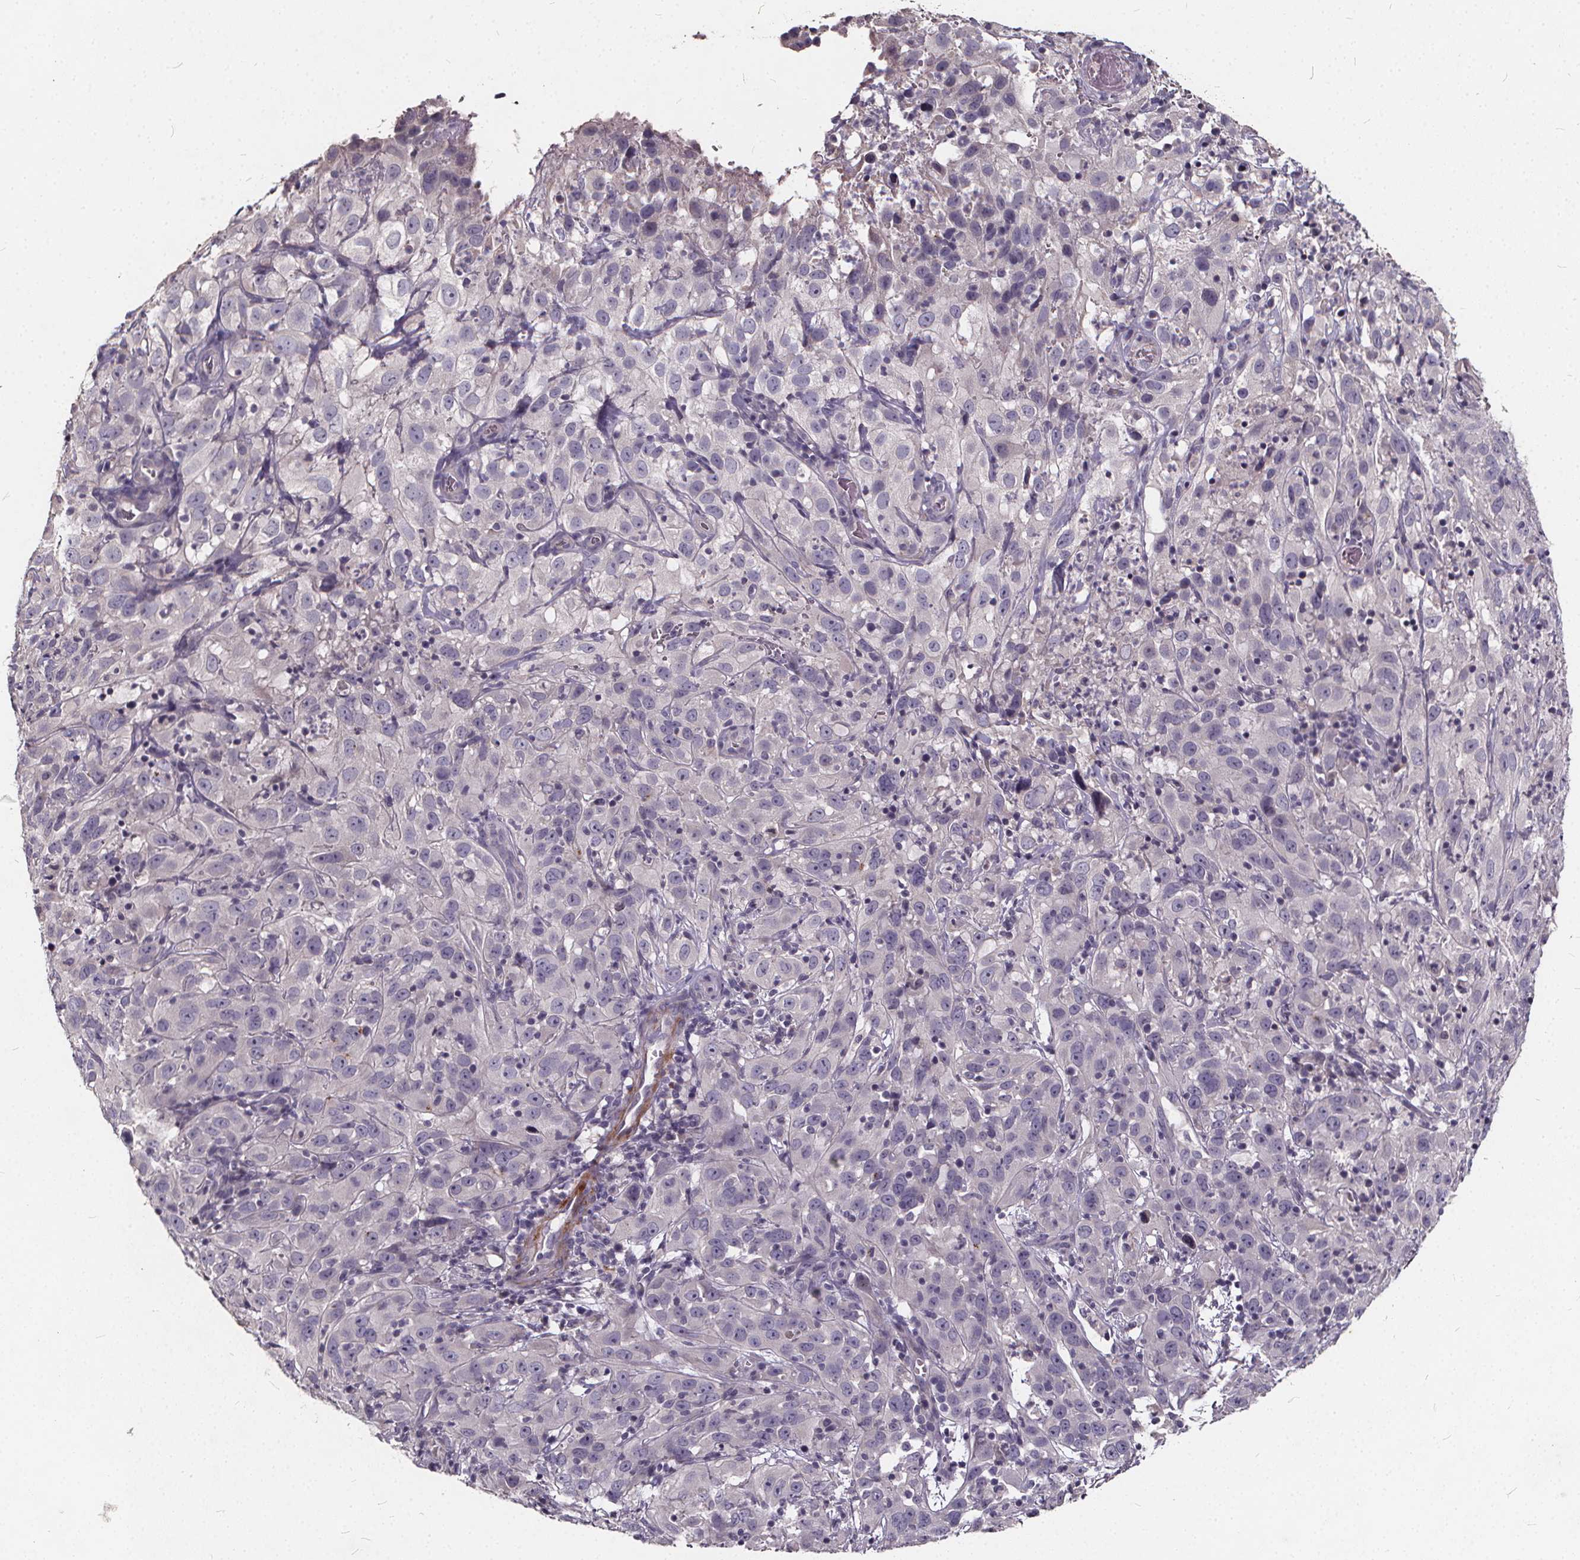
{"staining": {"intensity": "negative", "quantity": "none", "location": "none"}, "tissue": "cervical cancer", "cell_type": "Tumor cells", "image_type": "cancer", "snomed": [{"axis": "morphology", "description": "Squamous cell carcinoma, NOS"}, {"axis": "topography", "description": "Cervix"}], "caption": "Tumor cells show no significant staining in cervical cancer (squamous cell carcinoma).", "gene": "TSPAN14", "patient": {"sex": "female", "age": 32}}